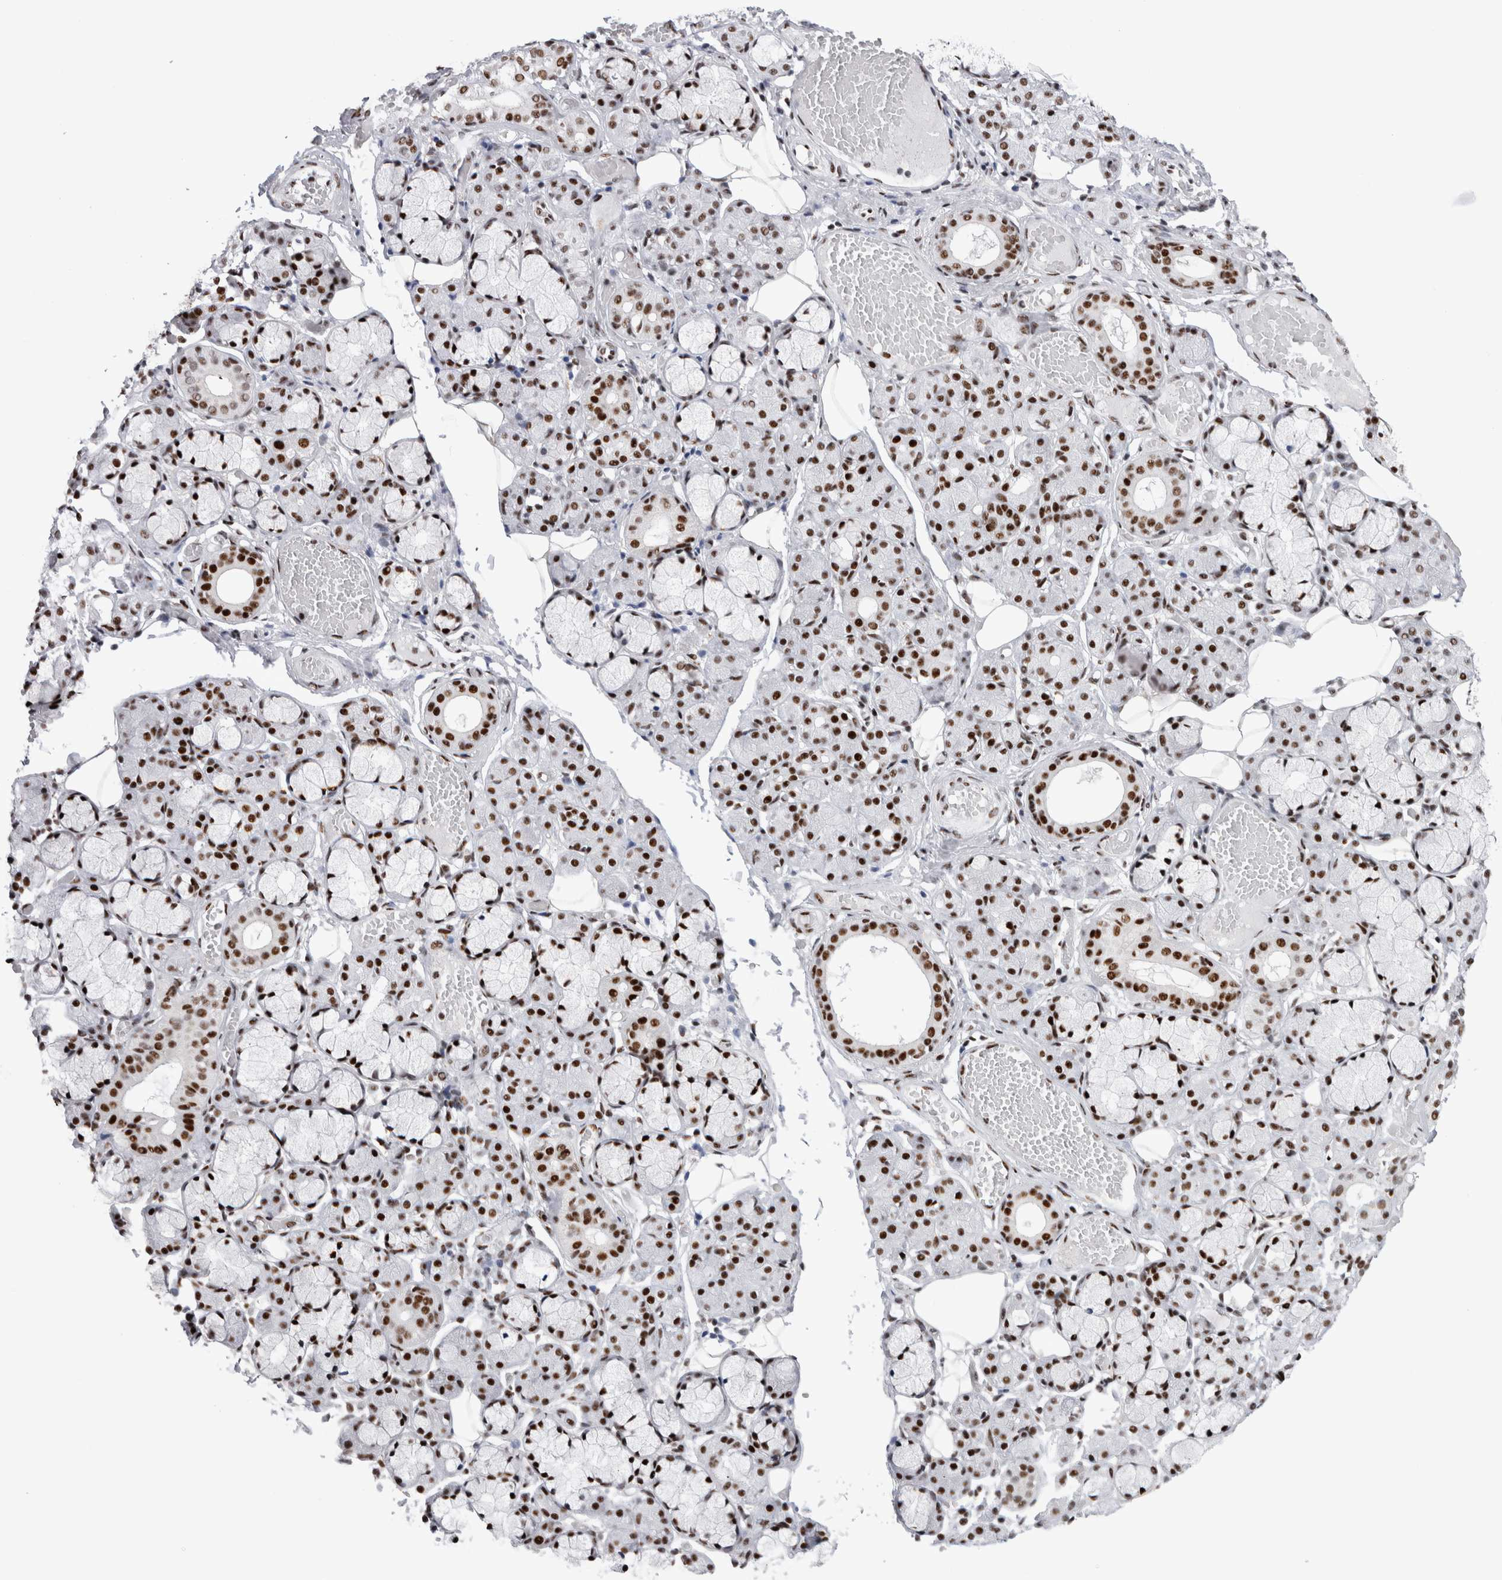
{"staining": {"intensity": "strong", "quantity": "25%-75%", "location": "nuclear"}, "tissue": "salivary gland", "cell_type": "Glandular cells", "image_type": "normal", "snomed": [{"axis": "morphology", "description": "Normal tissue, NOS"}, {"axis": "topography", "description": "Salivary gland"}], "caption": "Approximately 25%-75% of glandular cells in normal human salivary gland show strong nuclear protein expression as visualized by brown immunohistochemical staining.", "gene": "RBM6", "patient": {"sex": "male", "age": 63}}